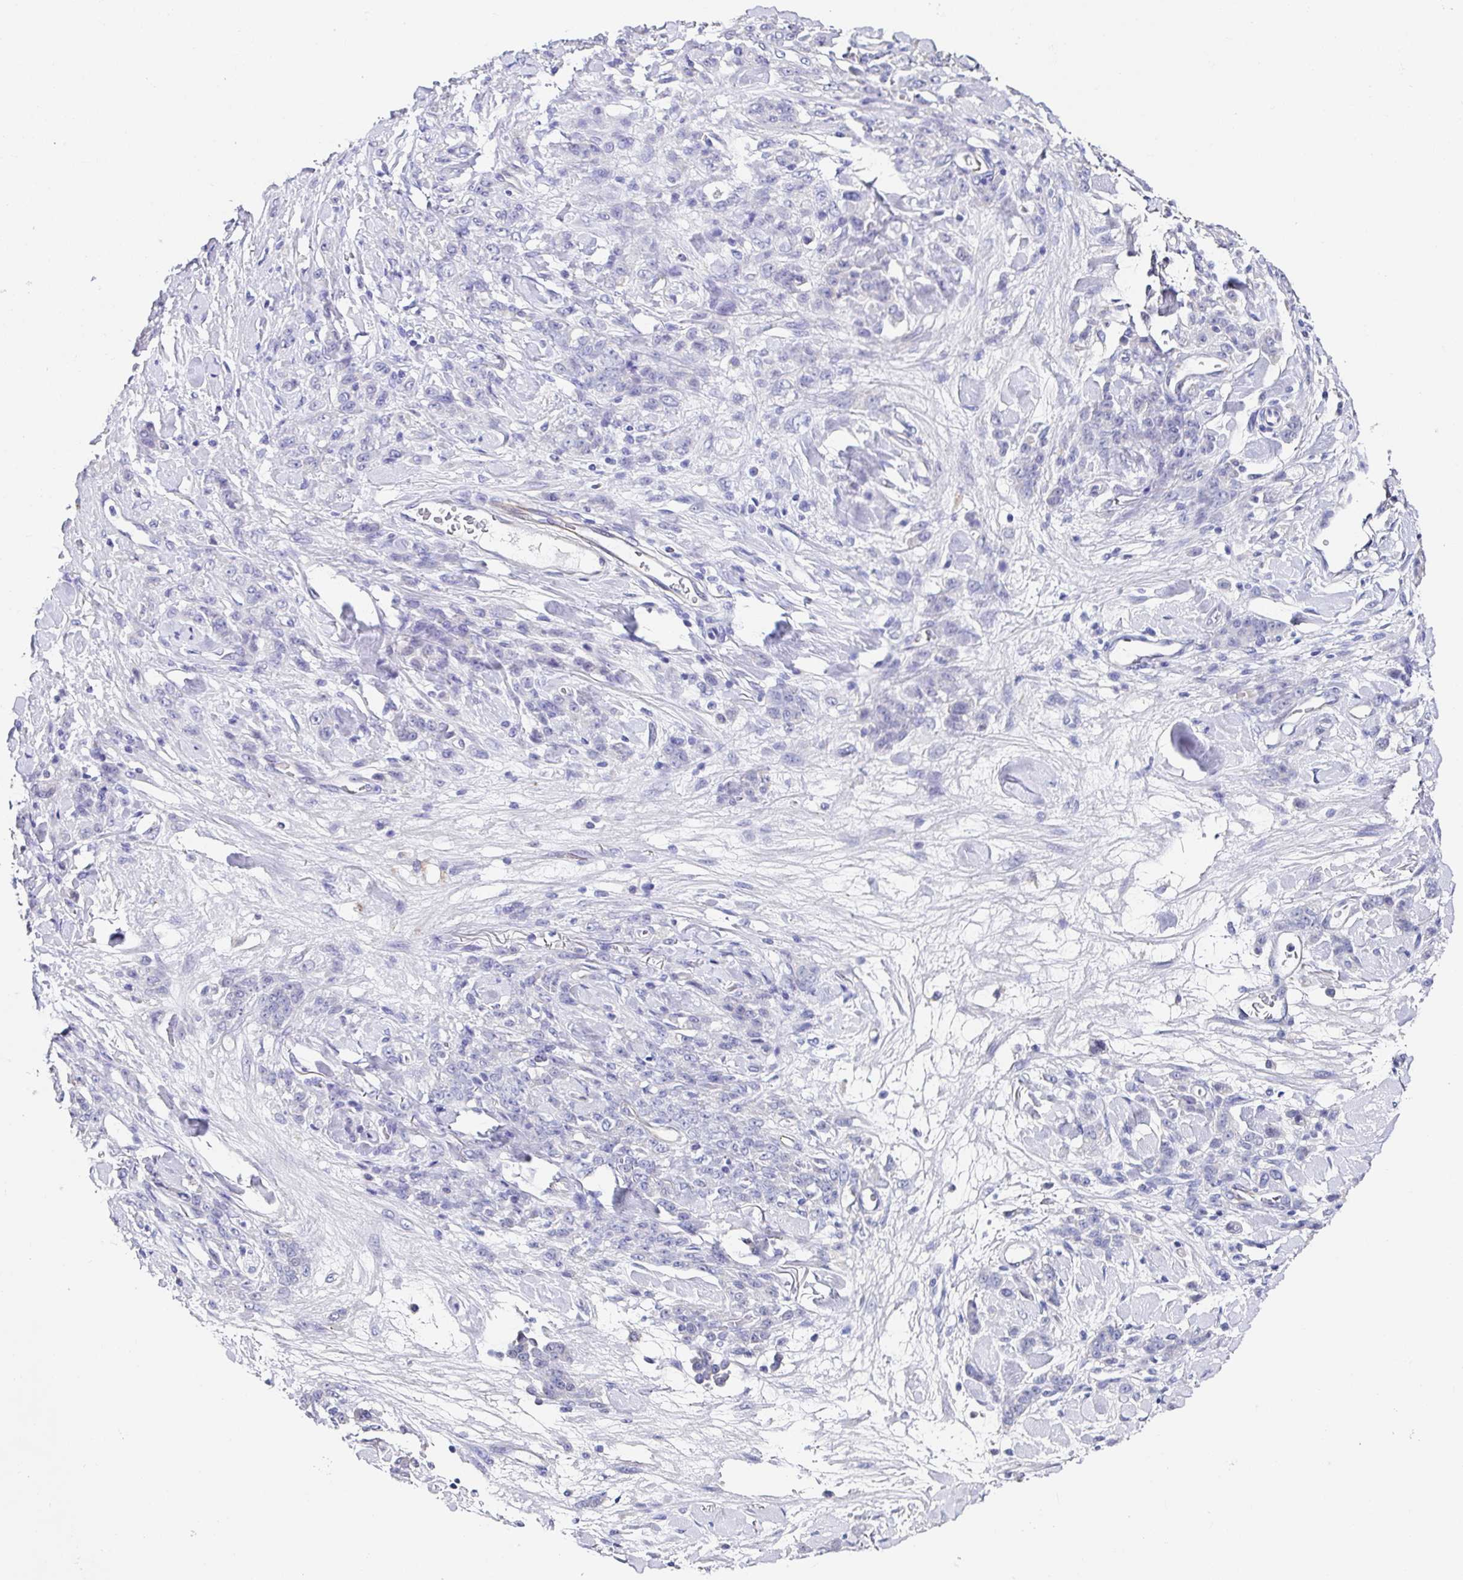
{"staining": {"intensity": "negative", "quantity": "none", "location": "none"}, "tissue": "stomach cancer", "cell_type": "Tumor cells", "image_type": "cancer", "snomed": [{"axis": "morphology", "description": "Normal tissue, NOS"}, {"axis": "morphology", "description": "Adenocarcinoma, NOS"}, {"axis": "topography", "description": "Stomach"}], "caption": "This is a photomicrograph of immunohistochemistry (IHC) staining of stomach adenocarcinoma, which shows no expression in tumor cells.", "gene": "TMPRSS11E", "patient": {"sex": "male", "age": 82}}